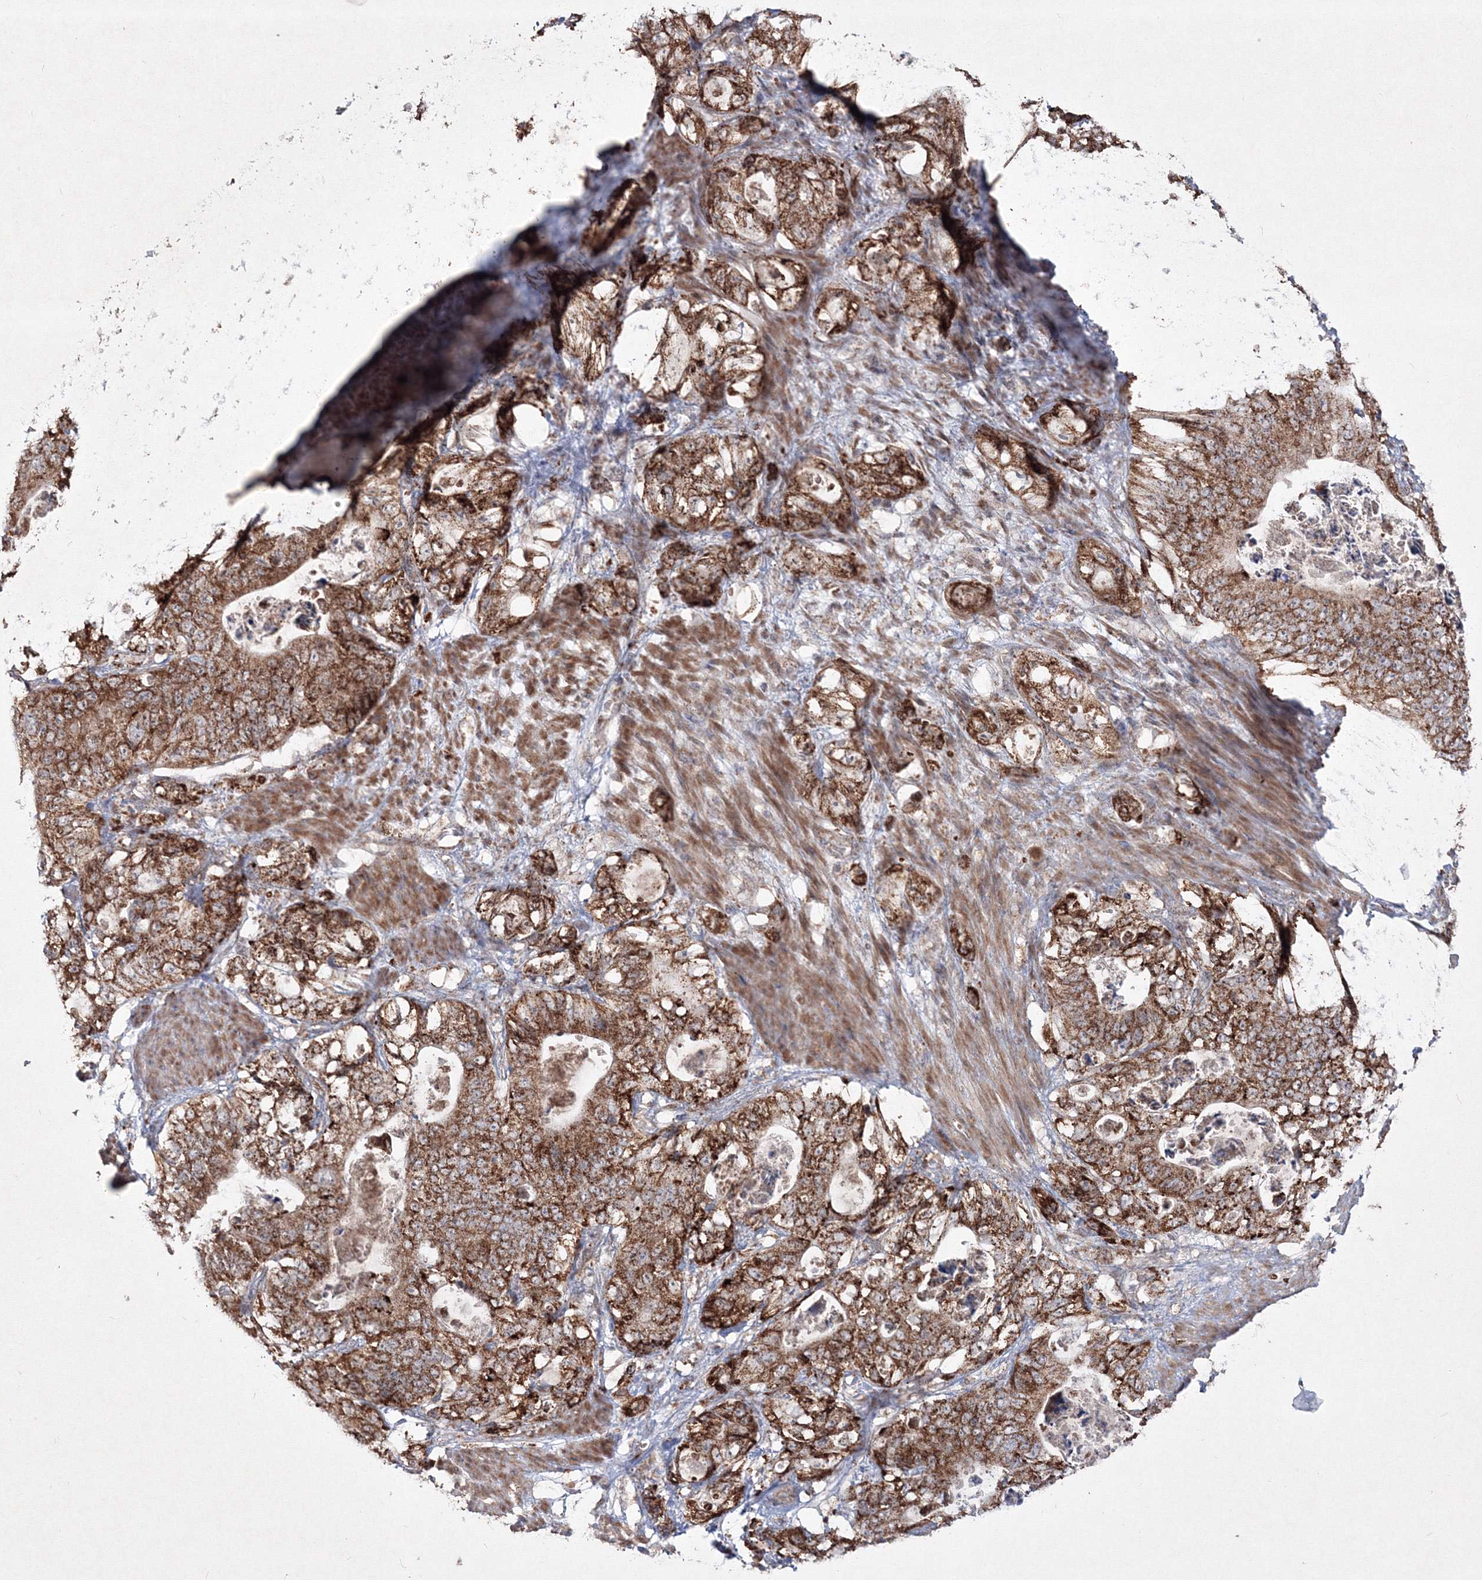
{"staining": {"intensity": "strong", "quantity": ">75%", "location": "cytoplasmic/membranous"}, "tissue": "stomach cancer", "cell_type": "Tumor cells", "image_type": "cancer", "snomed": [{"axis": "morphology", "description": "Normal tissue, NOS"}, {"axis": "morphology", "description": "Adenocarcinoma, NOS"}, {"axis": "topography", "description": "Stomach"}], "caption": "Immunohistochemical staining of adenocarcinoma (stomach) shows high levels of strong cytoplasmic/membranous staining in about >75% of tumor cells.", "gene": "PEX13", "patient": {"sex": "female", "age": 89}}